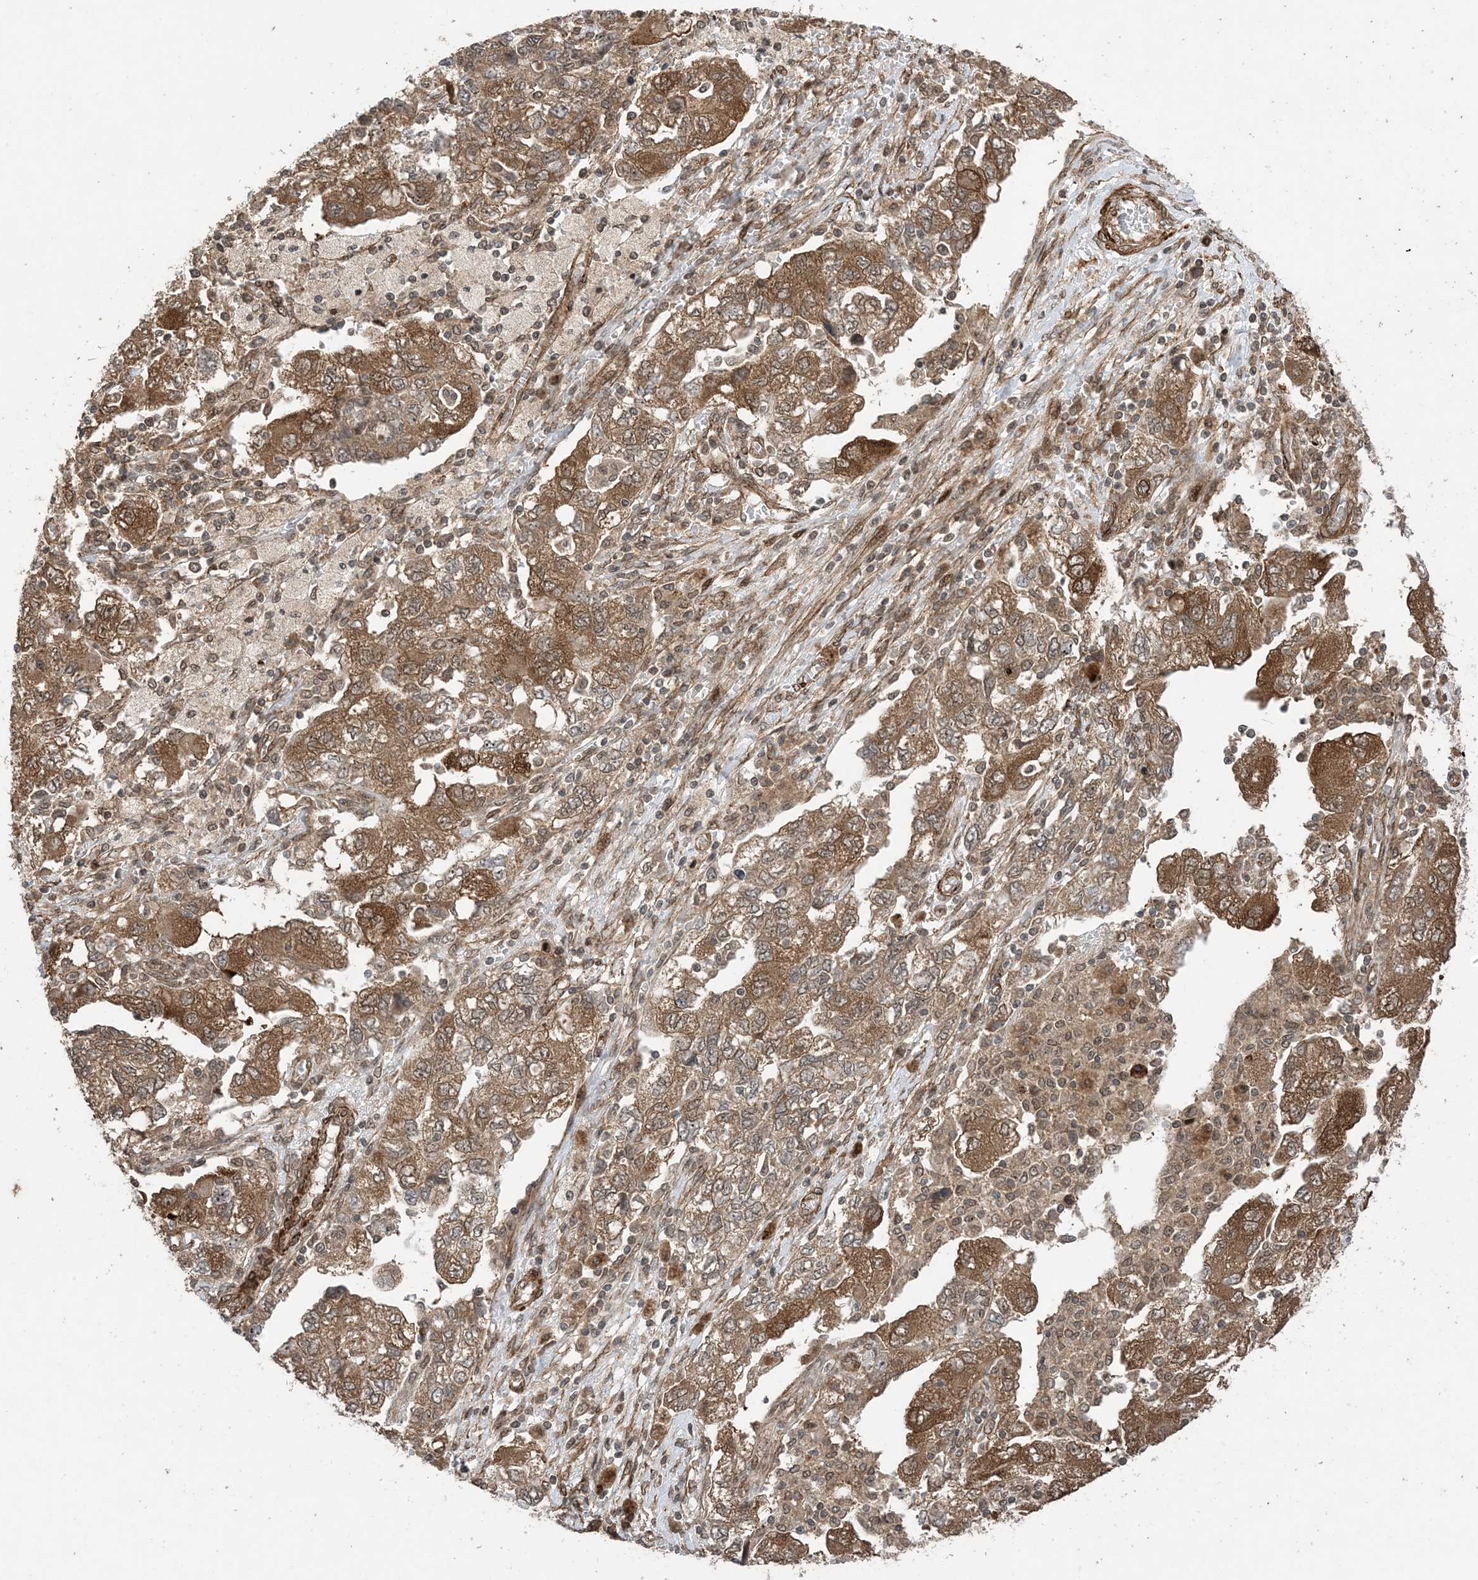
{"staining": {"intensity": "moderate", "quantity": ">75%", "location": "cytoplasmic/membranous"}, "tissue": "ovarian cancer", "cell_type": "Tumor cells", "image_type": "cancer", "snomed": [{"axis": "morphology", "description": "Carcinoma, NOS"}, {"axis": "morphology", "description": "Cystadenocarcinoma, serous, NOS"}, {"axis": "topography", "description": "Ovary"}], "caption": "There is medium levels of moderate cytoplasmic/membranous staining in tumor cells of ovarian cancer, as demonstrated by immunohistochemical staining (brown color).", "gene": "ZNF511", "patient": {"sex": "female", "age": 69}}